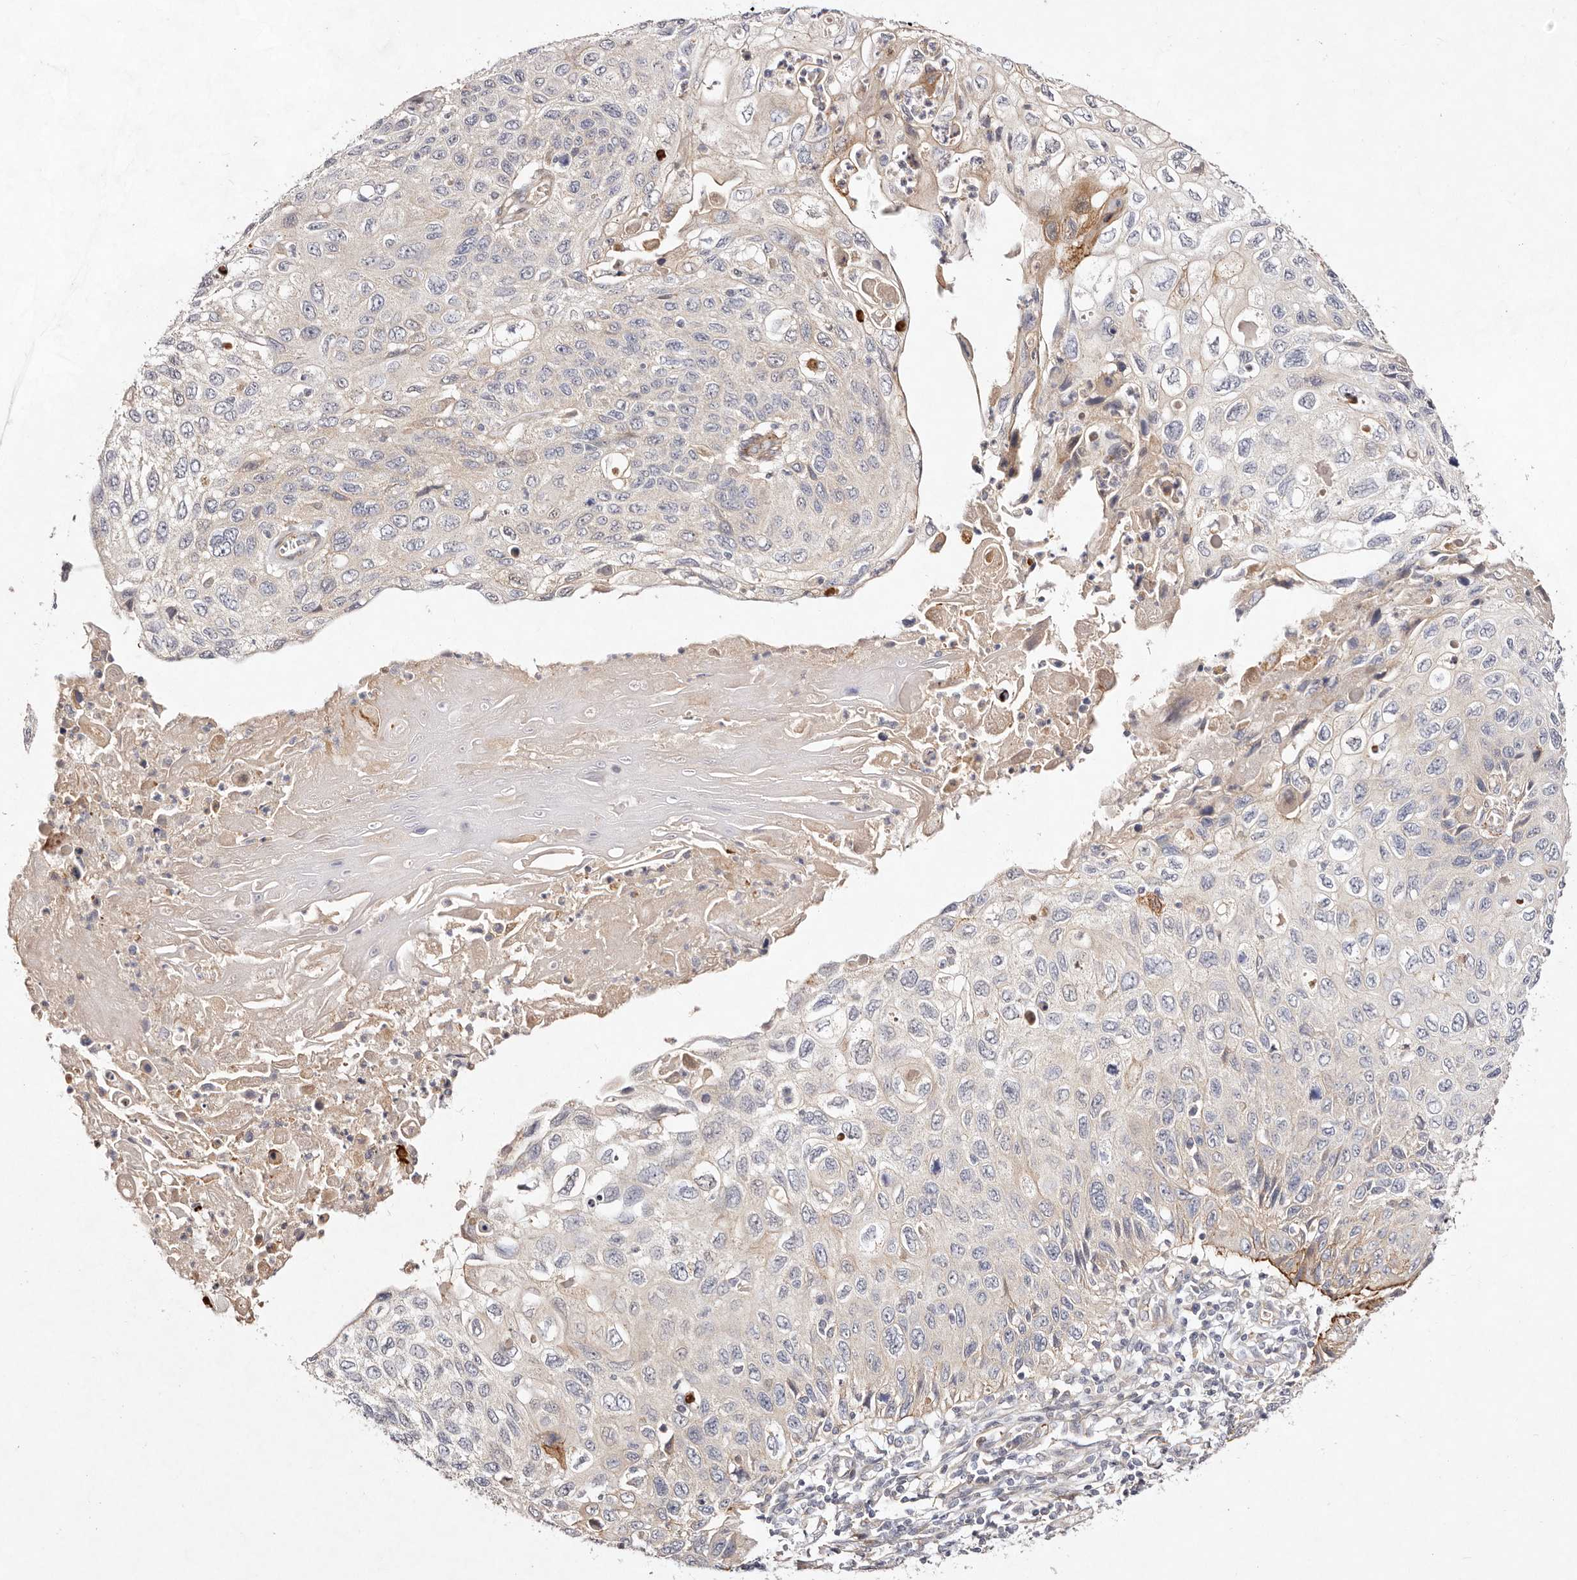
{"staining": {"intensity": "moderate", "quantity": "<25%", "location": "cytoplasmic/membranous"}, "tissue": "cervical cancer", "cell_type": "Tumor cells", "image_type": "cancer", "snomed": [{"axis": "morphology", "description": "Squamous cell carcinoma, NOS"}, {"axis": "topography", "description": "Cervix"}], "caption": "Immunohistochemistry staining of squamous cell carcinoma (cervical), which exhibits low levels of moderate cytoplasmic/membranous staining in about <25% of tumor cells indicating moderate cytoplasmic/membranous protein expression. The staining was performed using DAB (3,3'-diaminobenzidine) (brown) for protein detection and nuclei were counterstained in hematoxylin (blue).", "gene": "MTMR11", "patient": {"sex": "female", "age": 70}}